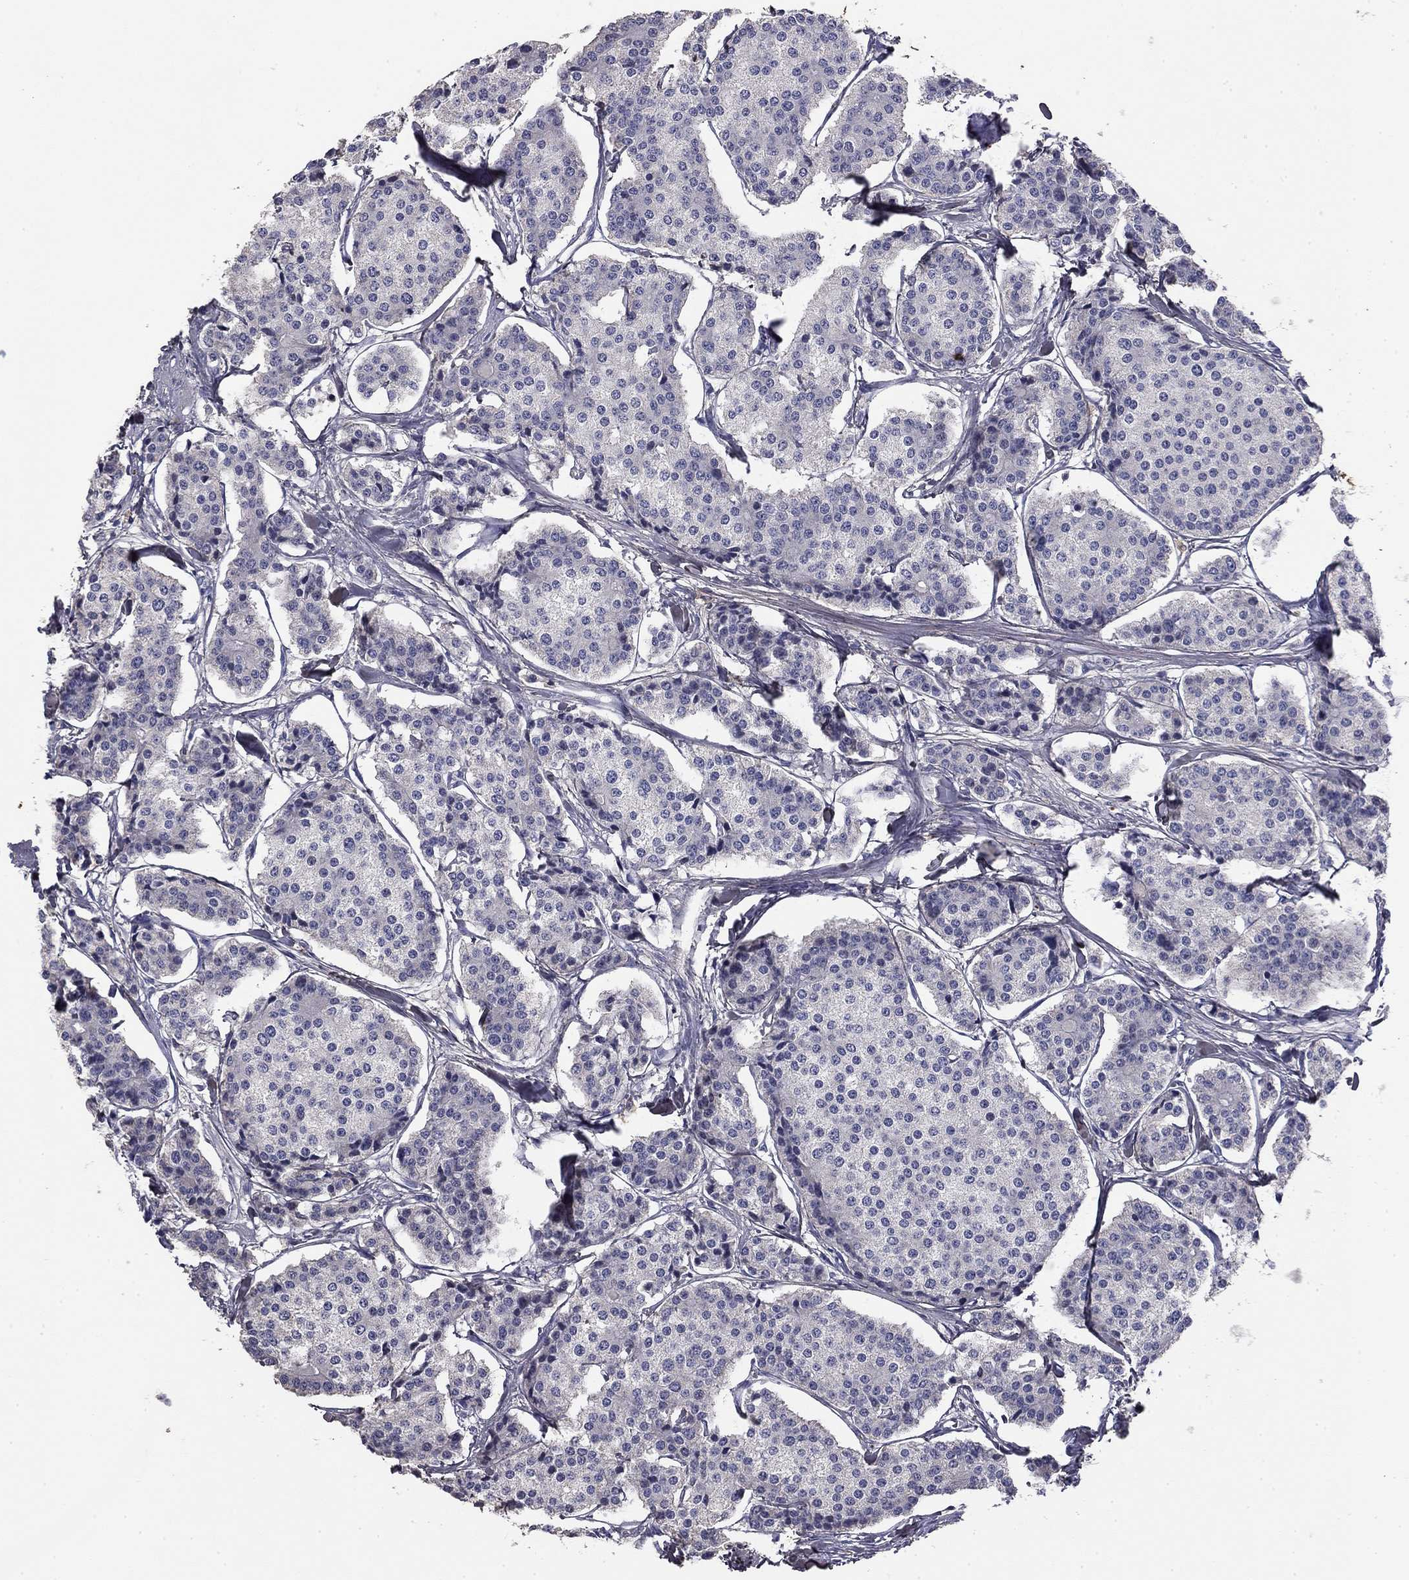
{"staining": {"intensity": "negative", "quantity": "none", "location": "none"}, "tissue": "carcinoid", "cell_type": "Tumor cells", "image_type": "cancer", "snomed": [{"axis": "morphology", "description": "Carcinoid, malignant, NOS"}, {"axis": "topography", "description": "Small intestine"}], "caption": "Human carcinoid stained for a protein using immunohistochemistry (IHC) reveals no expression in tumor cells.", "gene": "COL2A1", "patient": {"sex": "female", "age": 65}}